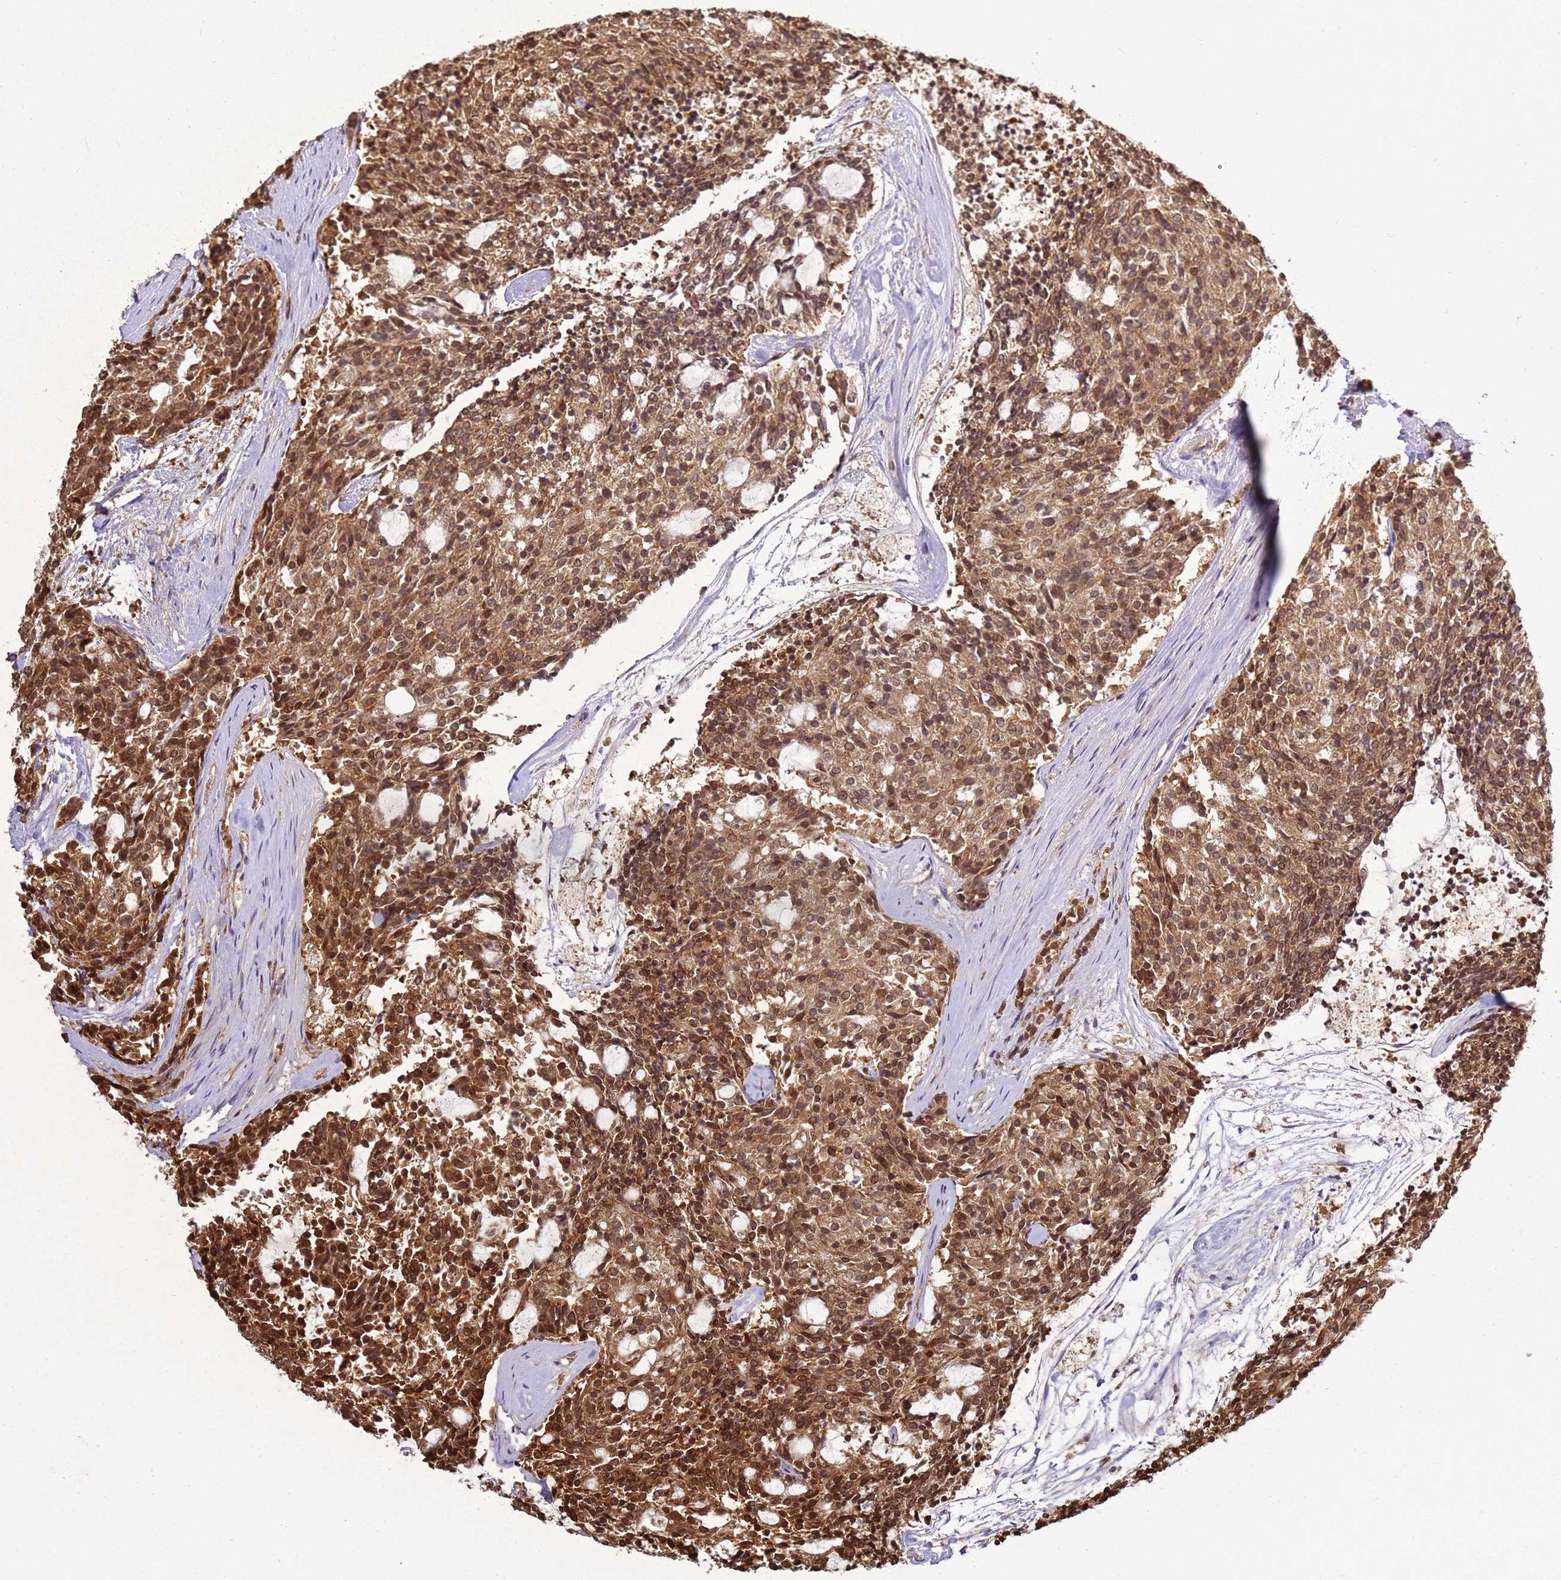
{"staining": {"intensity": "moderate", "quantity": ">75%", "location": "cytoplasmic/membranous,nuclear"}, "tissue": "carcinoid", "cell_type": "Tumor cells", "image_type": "cancer", "snomed": [{"axis": "morphology", "description": "Carcinoid, malignant, NOS"}, {"axis": "topography", "description": "Pancreas"}], "caption": "DAB (3,3'-diaminobenzidine) immunohistochemical staining of carcinoid (malignant) exhibits moderate cytoplasmic/membranous and nuclear protein expression in approximately >75% of tumor cells.", "gene": "APEX1", "patient": {"sex": "female", "age": 54}}